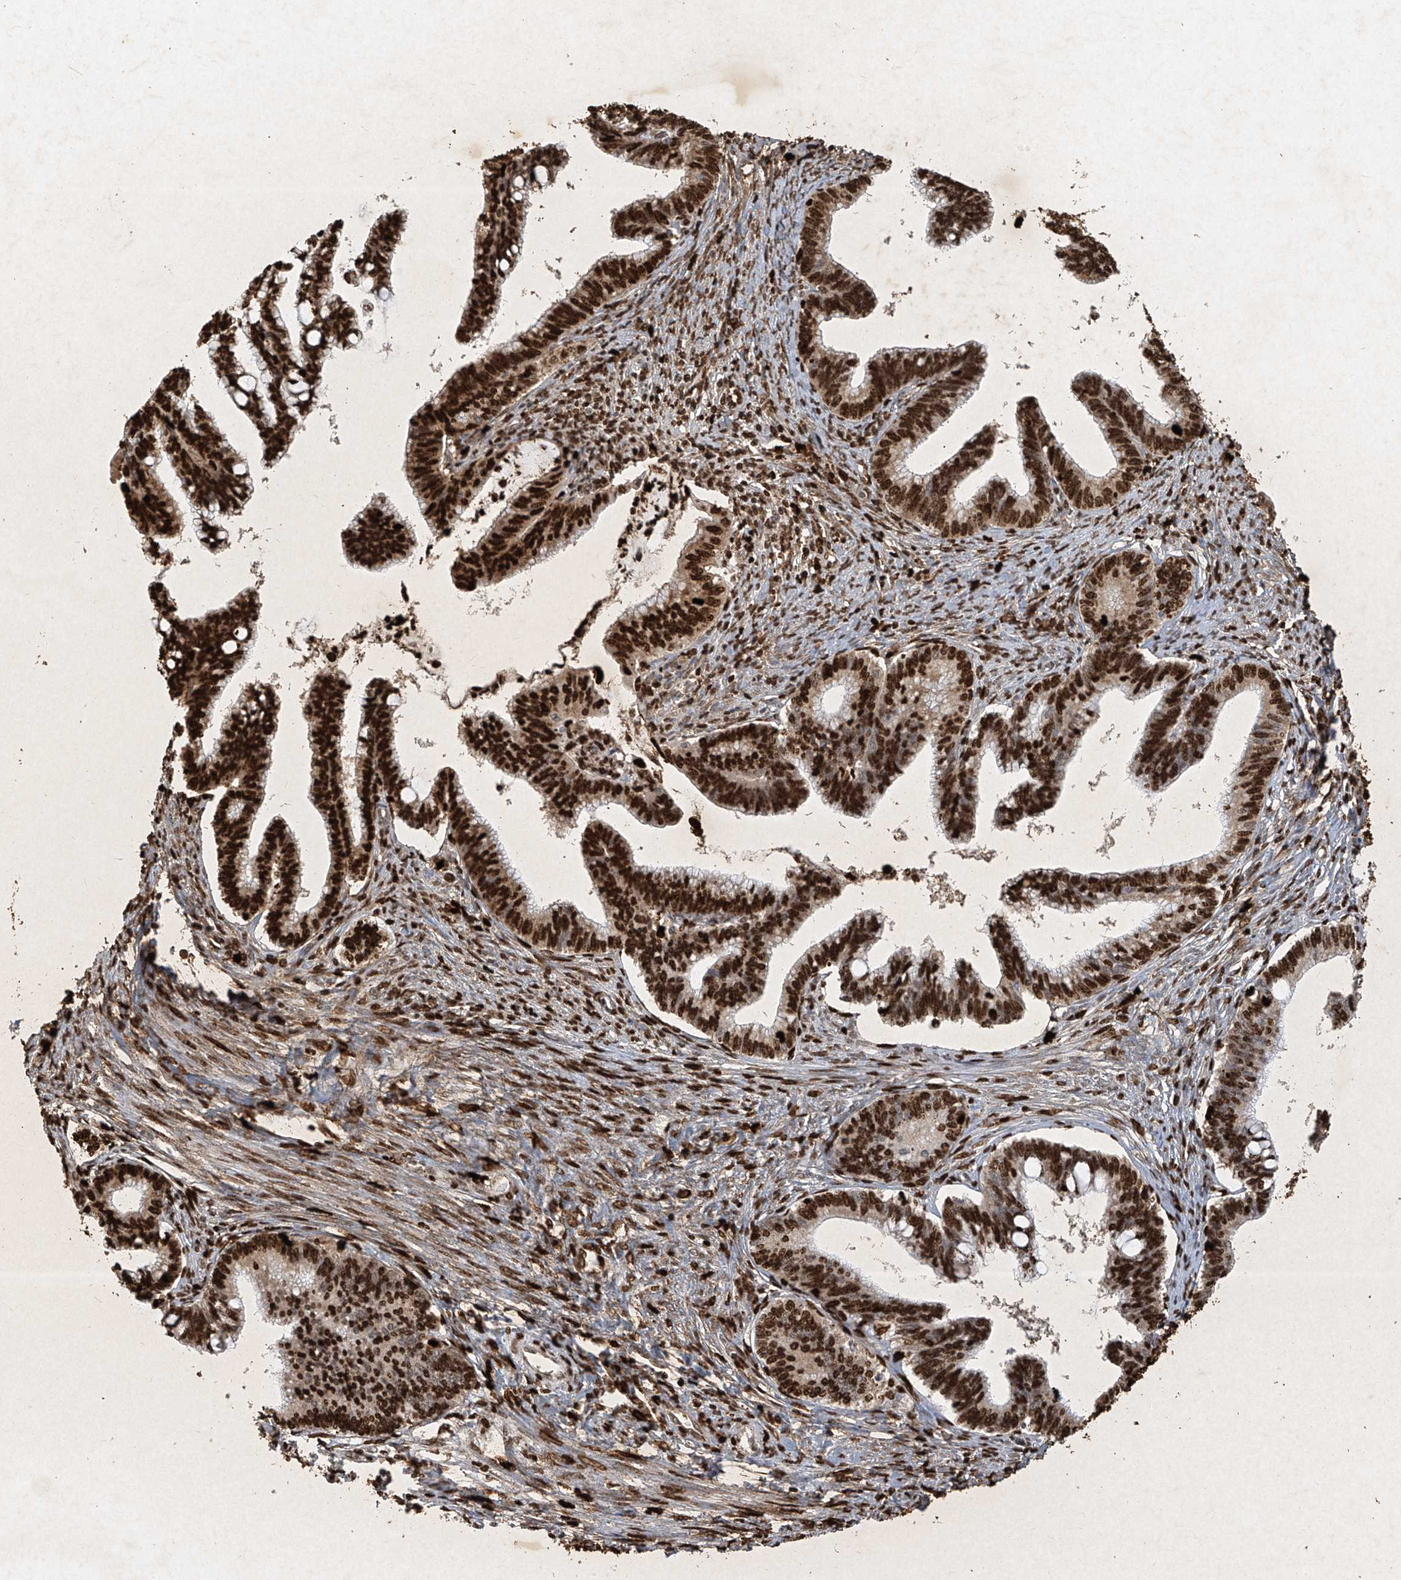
{"staining": {"intensity": "strong", "quantity": ">75%", "location": "nuclear"}, "tissue": "cervical cancer", "cell_type": "Tumor cells", "image_type": "cancer", "snomed": [{"axis": "morphology", "description": "Adenocarcinoma, NOS"}, {"axis": "topography", "description": "Cervix"}], "caption": "Immunohistochemical staining of human cervical cancer demonstrates high levels of strong nuclear protein staining in about >75% of tumor cells.", "gene": "ATRIP", "patient": {"sex": "female", "age": 36}}